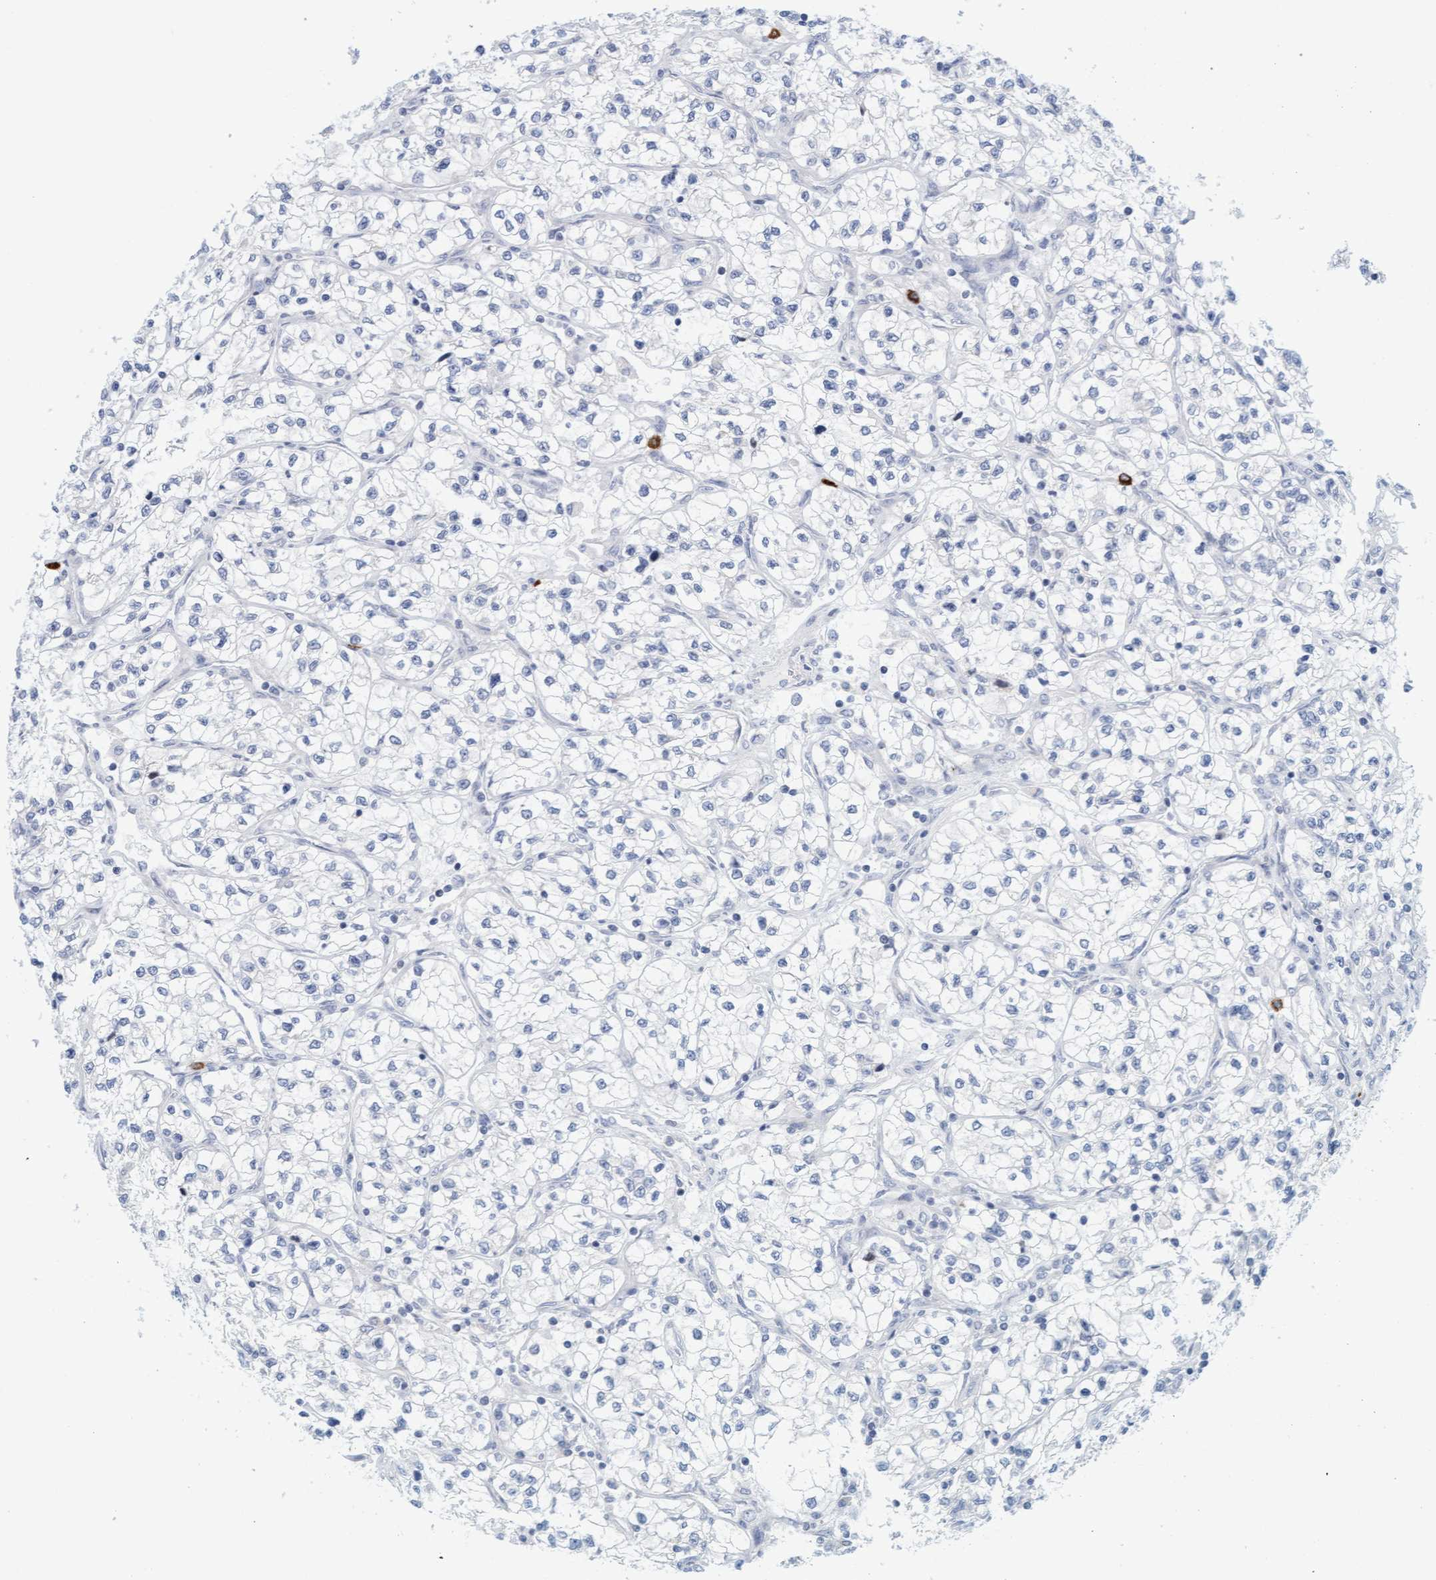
{"staining": {"intensity": "negative", "quantity": "none", "location": "none"}, "tissue": "renal cancer", "cell_type": "Tumor cells", "image_type": "cancer", "snomed": [{"axis": "morphology", "description": "Adenocarcinoma, NOS"}, {"axis": "topography", "description": "Kidney"}], "caption": "This is a image of immunohistochemistry staining of renal adenocarcinoma, which shows no staining in tumor cells.", "gene": "CPA3", "patient": {"sex": "female", "age": 57}}